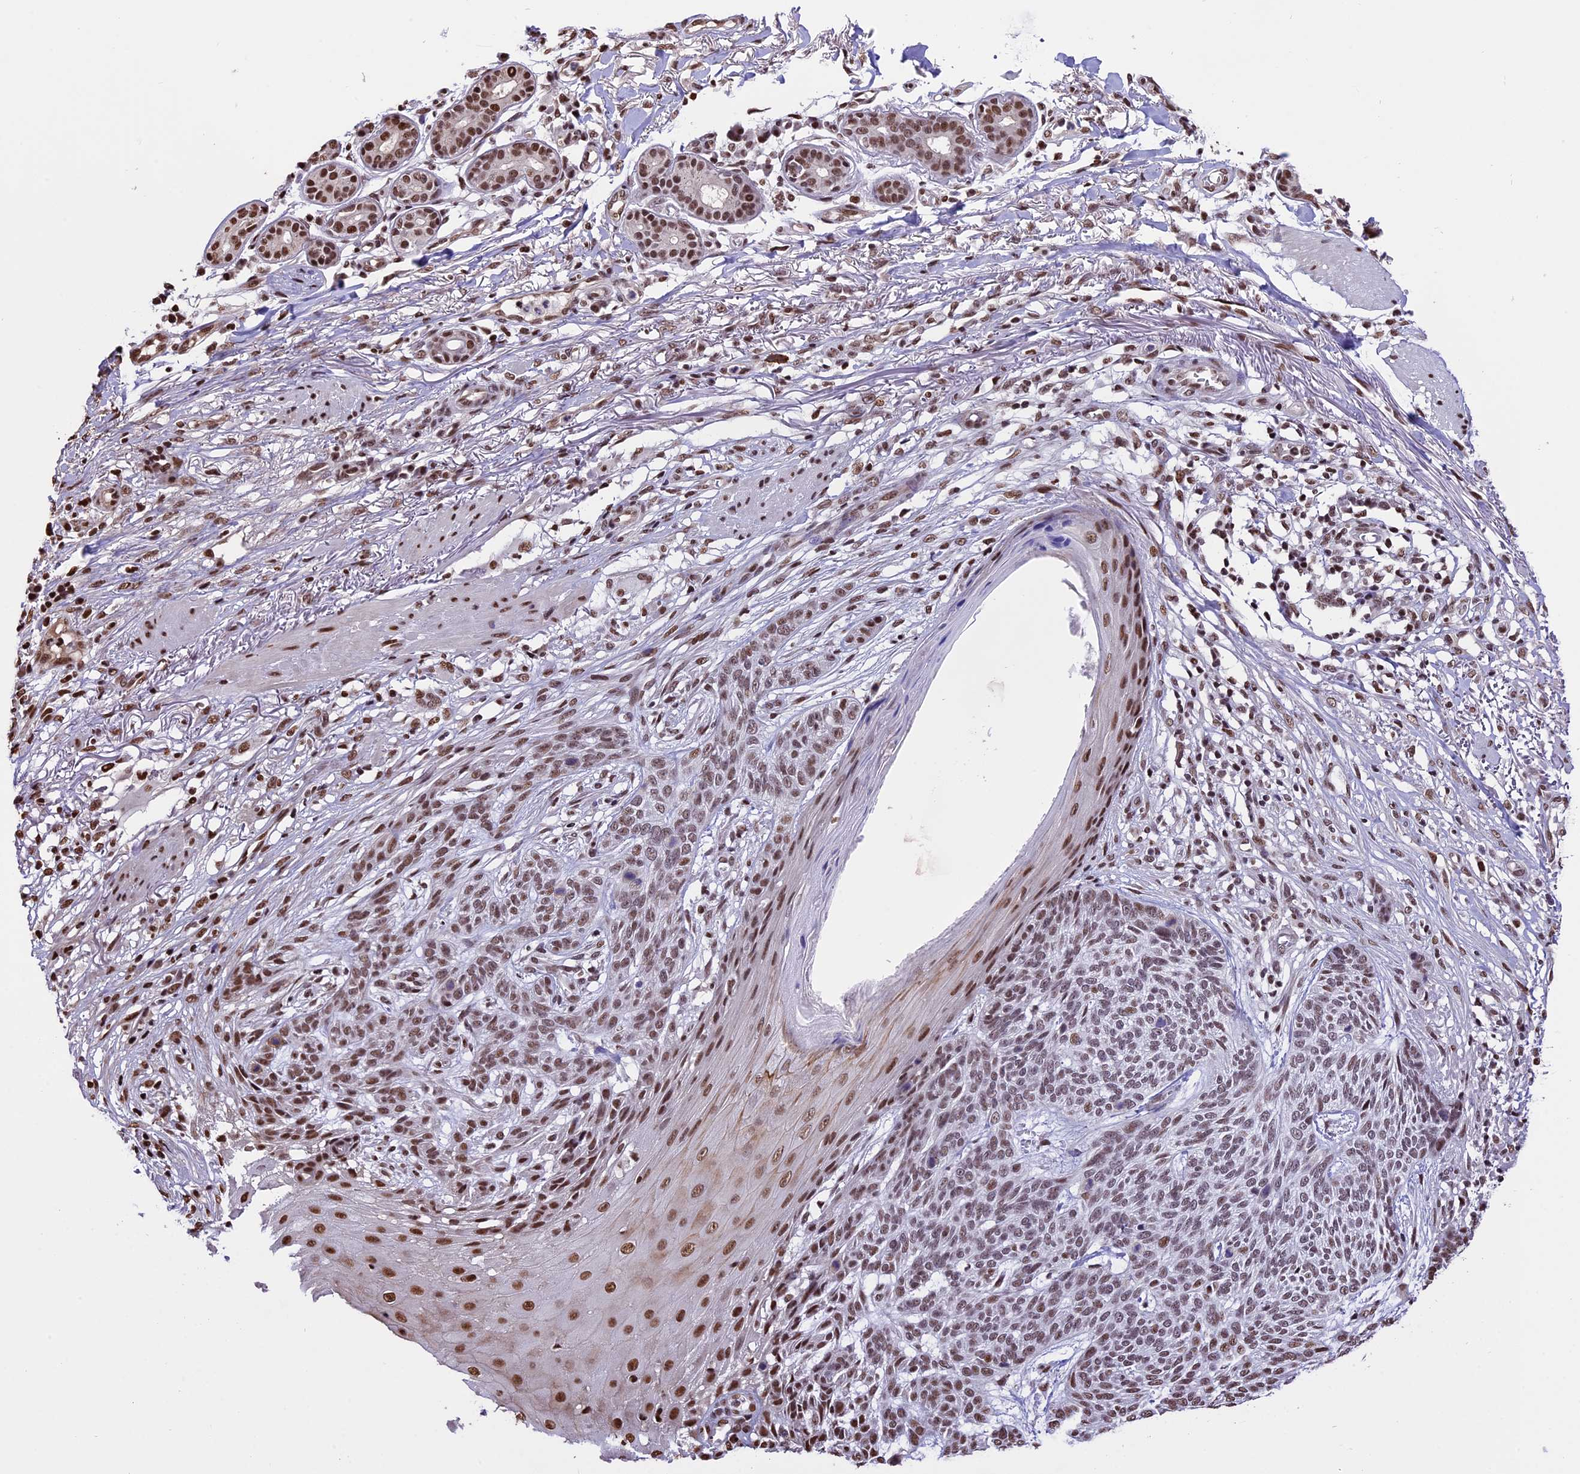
{"staining": {"intensity": "moderate", "quantity": ">75%", "location": "nuclear"}, "tissue": "skin cancer", "cell_type": "Tumor cells", "image_type": "cancer", "snomed": [{"axis": "morphology", "description": "Normal tissue, NOS"}, {"axis": "morphology", "description": "Basal cell carcinoma"}, {"axis": "topography", "description": "Skin"}], "caption": "Brown immunohistochemical staining in human skin cancer (basal cell carcinoma) reveals moderate nuclear positivity in approximately >75% of tumor cells.", "gene": "POLR3E", "patient": {"sex": "male", "age": 64}}